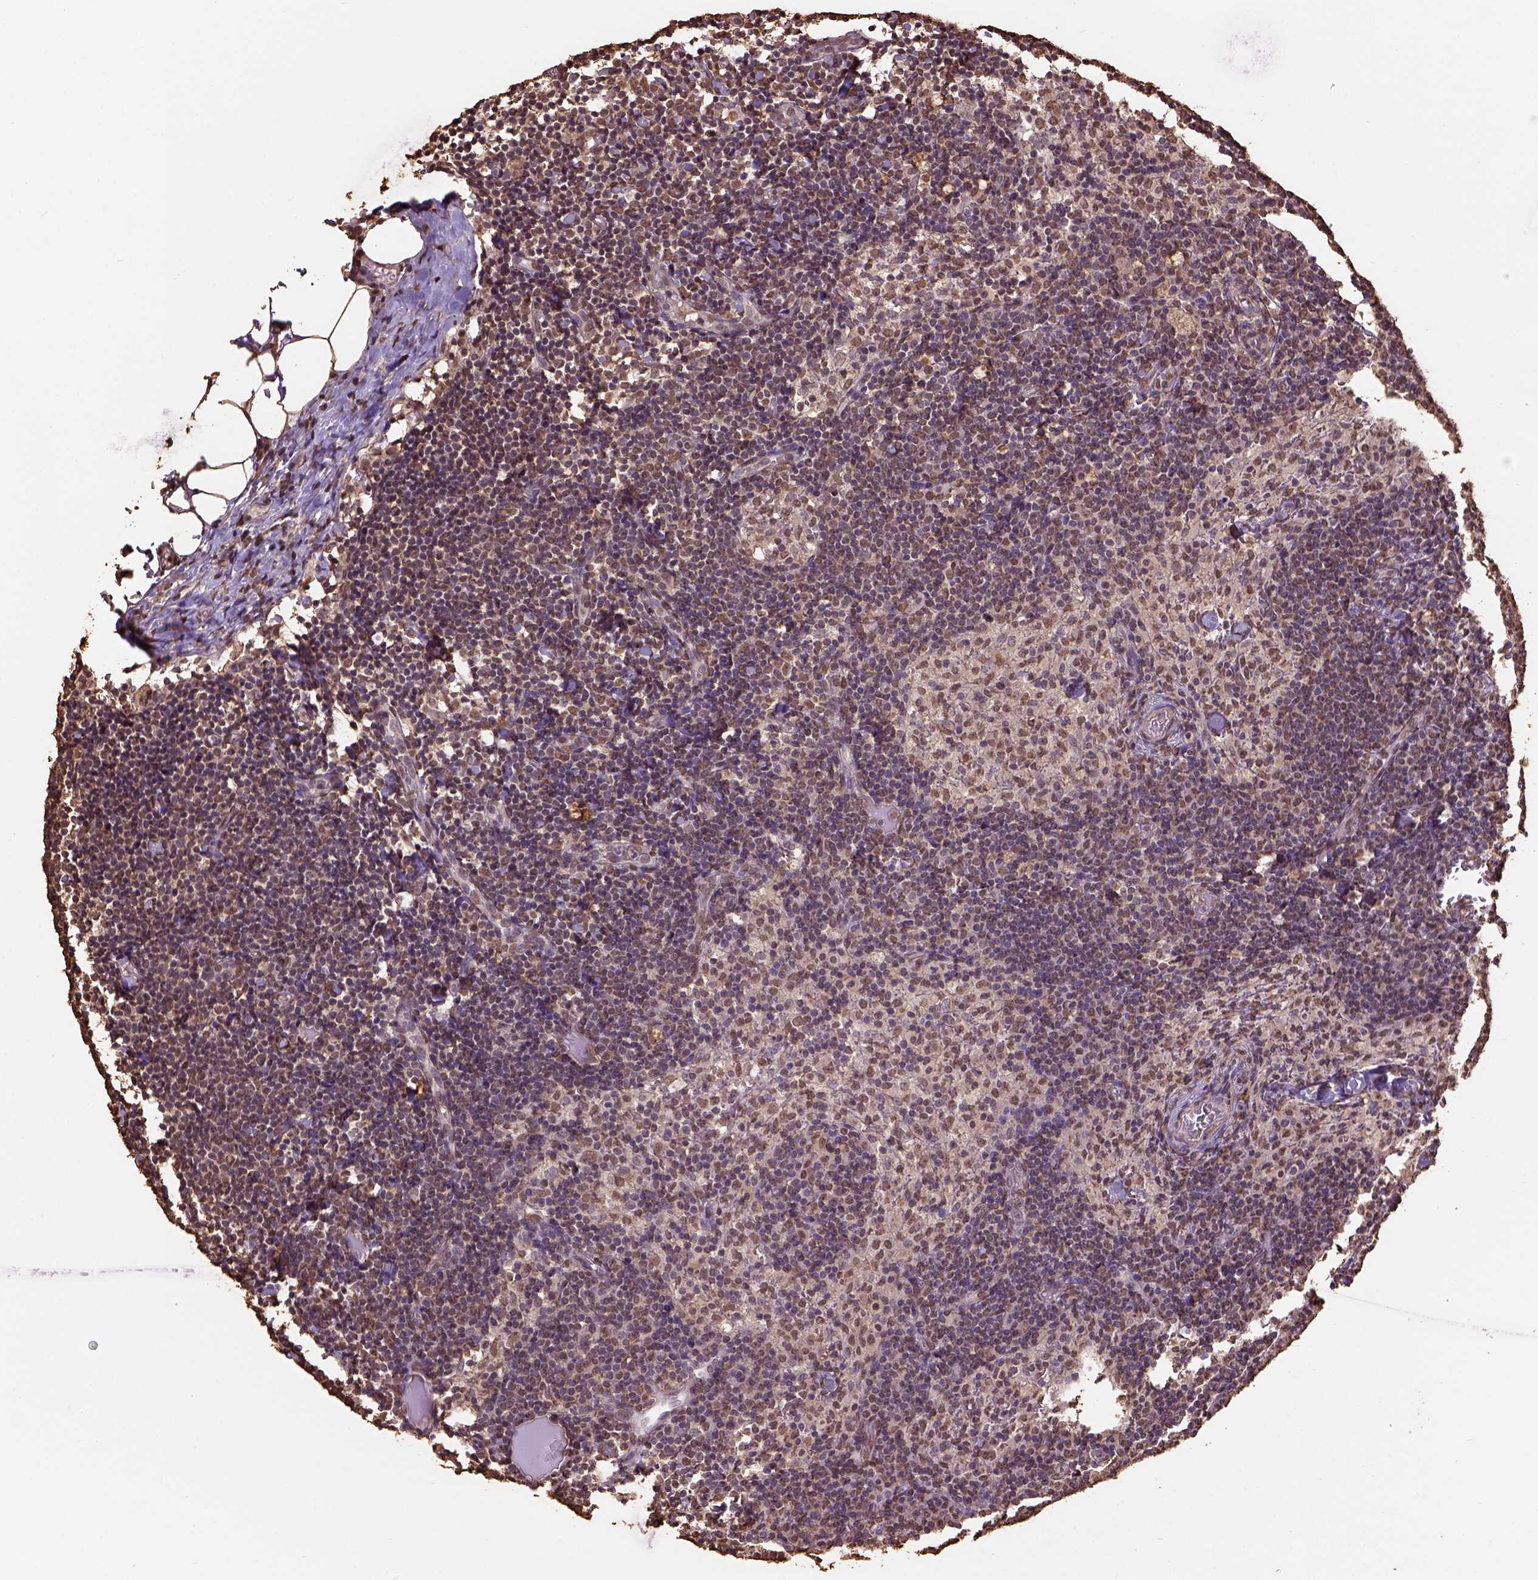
{"staining": {"intensity": "moderate", "quantity": "25%-75%", "location": "nuclear"}, "tissue": "lymph node", "cell_type": "Germinal center cells", "image_type": "normal", "snomed": [{"axis": "morphology", "description": "Normal tissue, NOS"}, {"axis": "topography", "description": "Lymph node"}], "caption": "The micrograph exhibits immunohistochemical staining of benign lymph node. There is moderate nuclear positivity is identified in approximately 25%-75% of germinal center cells.", "gene": "CSTF2T", "patient": {"sex": "female", "age": 41}}